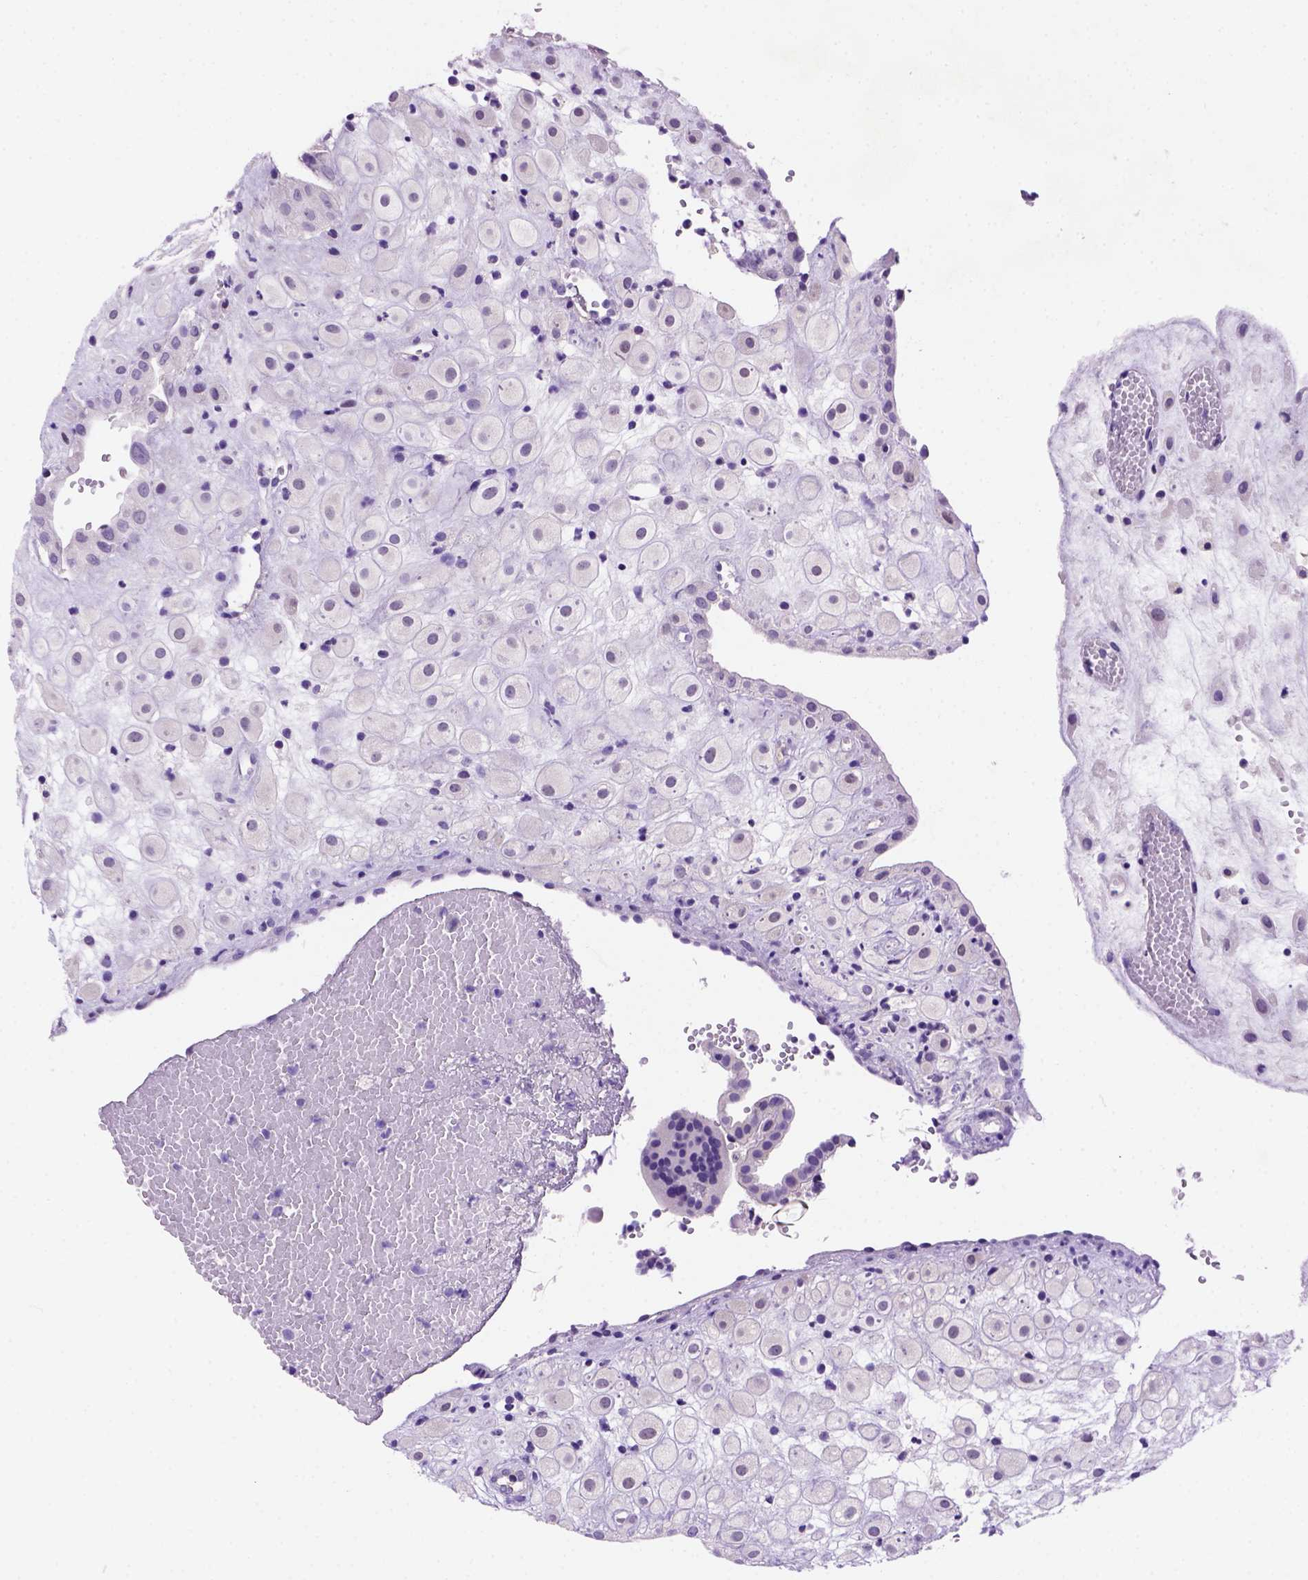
{"staining": {"intensity": "negative", "quantity": "none", "location": "none"}, "tissue": "placenta", "cell_type": "Decidual cells", "image_type": "normal", "snomed": [{"axis": "morphology", "description": "Normal tissue, NOS"}, {"axis": "topography", "description": "Placenta"}], "caption": "Immunohistochemistry image of benign placenta: placenta stained with DAB (3,3'-diaminobenzidine) displays no significant protein expression in decidual cells. The staining is performed using DAB (3,3'-diaminobenzidine) brown chromogen with nuclei counter-stained in using hematoxylin.", "gene": "FAM81B", "patient": {"sex": "female", "age": 24}}